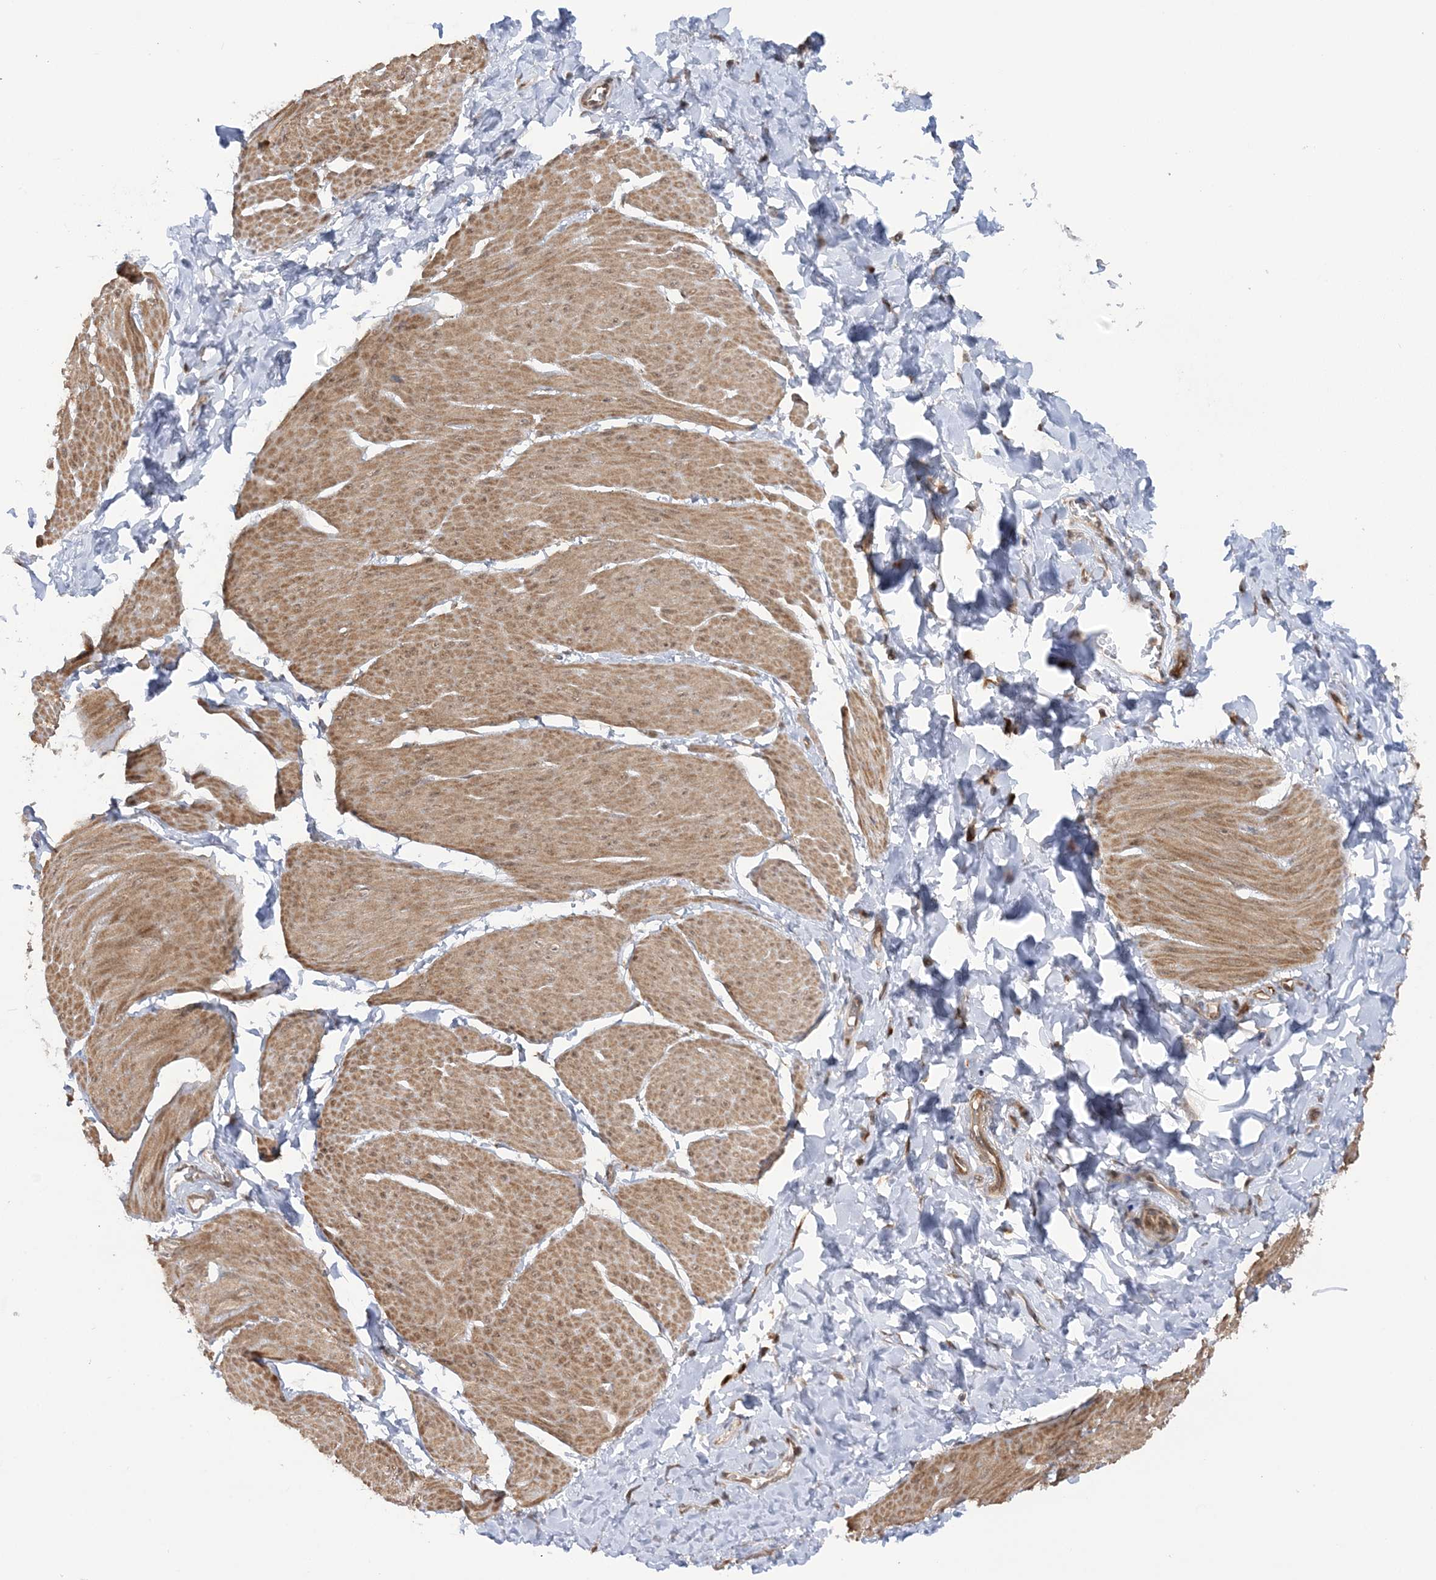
{"staining": {"intensity": "moderate", "quantity": ">75%", "location": "cytoplasmic/membranous"}, "tissue": "smooth muscle", "cell_type": "Smooth muscle cells", "image_type": "normal", "snomed": [{"axis": "morphology", "description": "Urothelial carcinoma, High grade"}, {"axis": "topography", "description": "Urinary bladder"}], "caption": "The image shows immunohistochemical staining of unremarkable smooth muscle. There is moderate cytoplasmic/membranous expression is identified in approximately >75% of smooth muscle cells.", "gene": "MRPL47", "patient": {"sex": "male", "age": 46}}